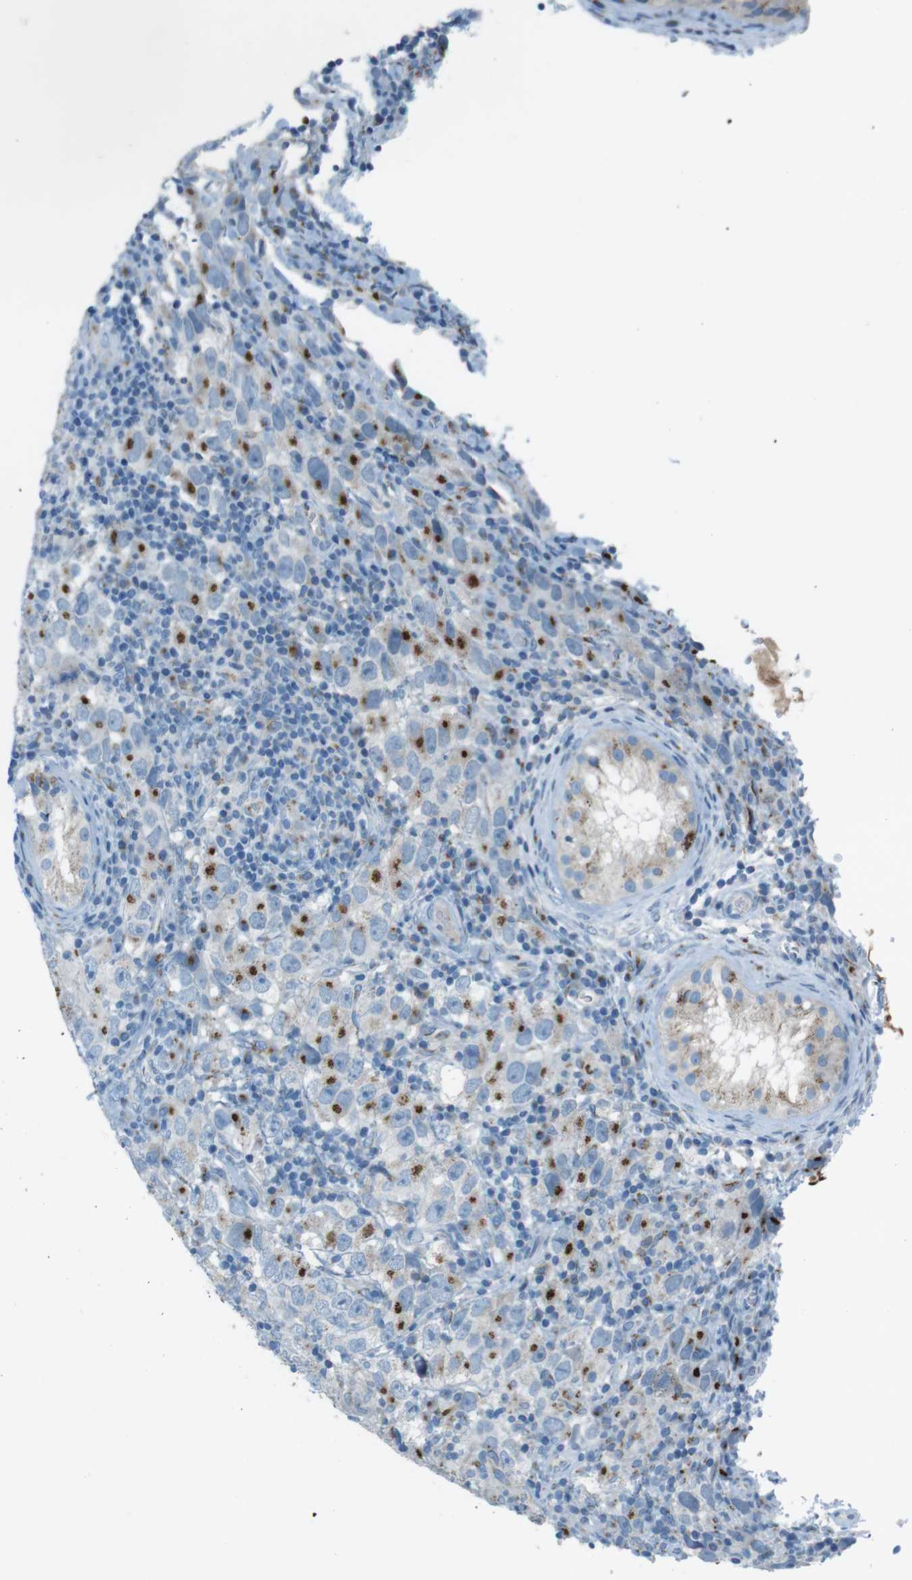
{"staining": {"intensity": "moderate", "quantity": "25%-75%", "location": "cytoplasmic/membranous"}, "tissue": "testis cancer", "cell_type": "Tumor cells", "image_type": "cancer", "snomed": [{"axis": "morphology", "description": "Carcinoma, Embryonal, NOS"}, {"axis": "topography", "description": "Testis"}], "caption": "A brown stain labels moderate cytoplasmic/membranous positivity of a protein in testis embryonal carcinoma tumor cells.", "gene": "TXNDC15", "patient": {"sex": "male", "age": 21}}